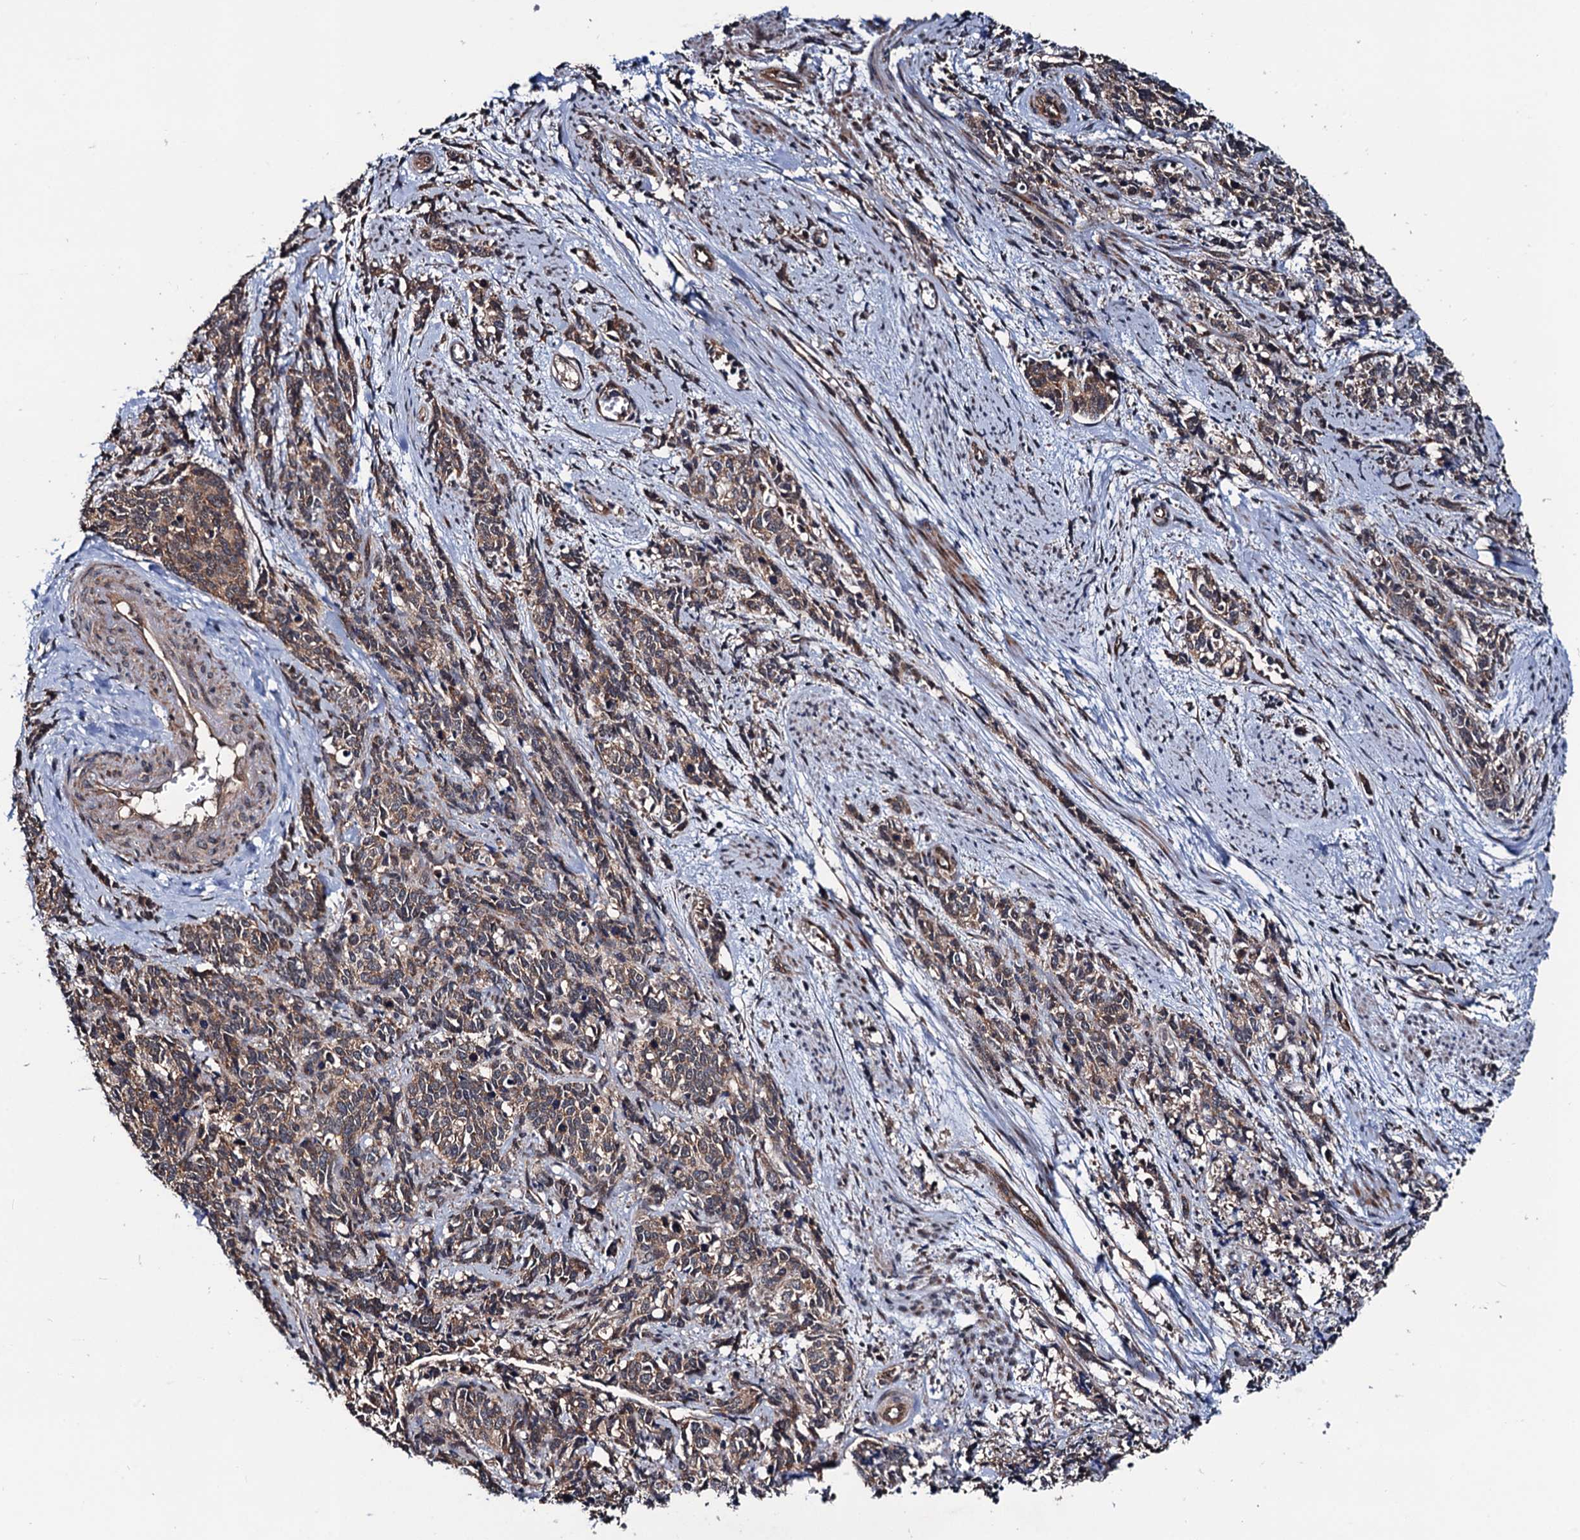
{"staining": {"intensity": "moderate", "quantity": ">75%", "location": "cytoplasmic/membranous"}, "tissue": "cervical cancer", "cell_type": "Tumor cells", "image_type": "cancer", "snomed": [{"axis": "morphology", "description": "Squamous cell carcinoma, NOS"}, {"axis": "topography", "description": "Cervix"}], "caption": "High-magnification brightfield microscopy of cervical squamous cell carcinoma stained with DAB (3,3'-diaminobenzidine) (brown) and counterstained with hematoxylin (blue). tumor cells exhibit moderate cytoplasmic/membranous staining is appreciated in about>75% of cells. Immunohistochemistry (ihc) stains the protein in brown and the nuclei are stained blue.", "gene": "NAA16", "patient": {"sex": "female", "age": 60}}